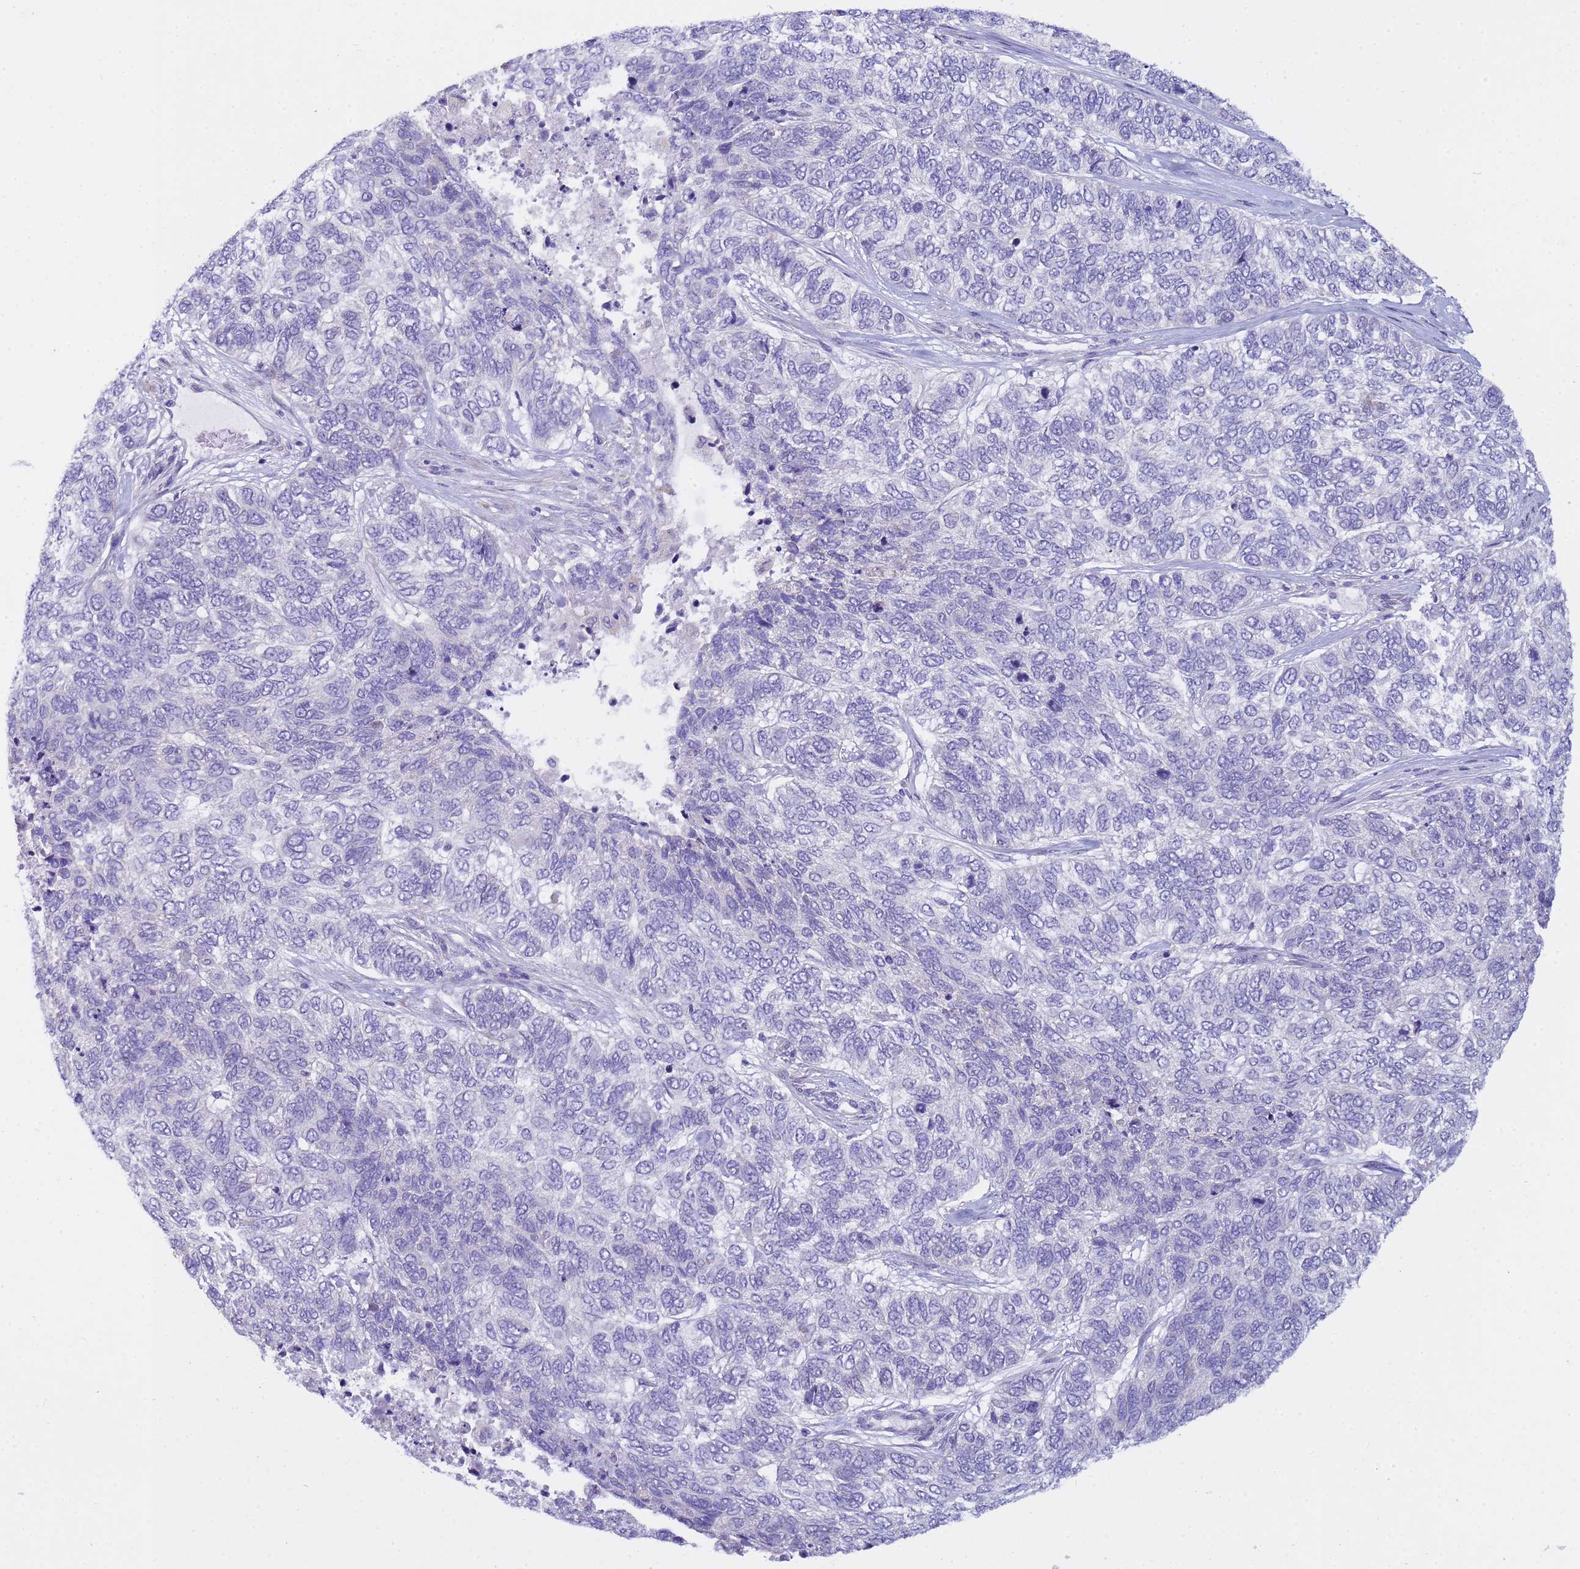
{"staining": {"intensity": "negative", "quantity": "none", "location": "none"}, "tissue": "skin cancer", "cell_type": "Tumor cells", "image_type": "cancer", "snomed": [{"axis": "morphology", "description": "Basal cell carcinoma"}, {"axis": "topography", "description": "Skin"}], "caption": "There is no significant expression in tumor cells of skin cancer.", "gene": "IGSF11", "patient": {"sex": "female", "age": 65}}